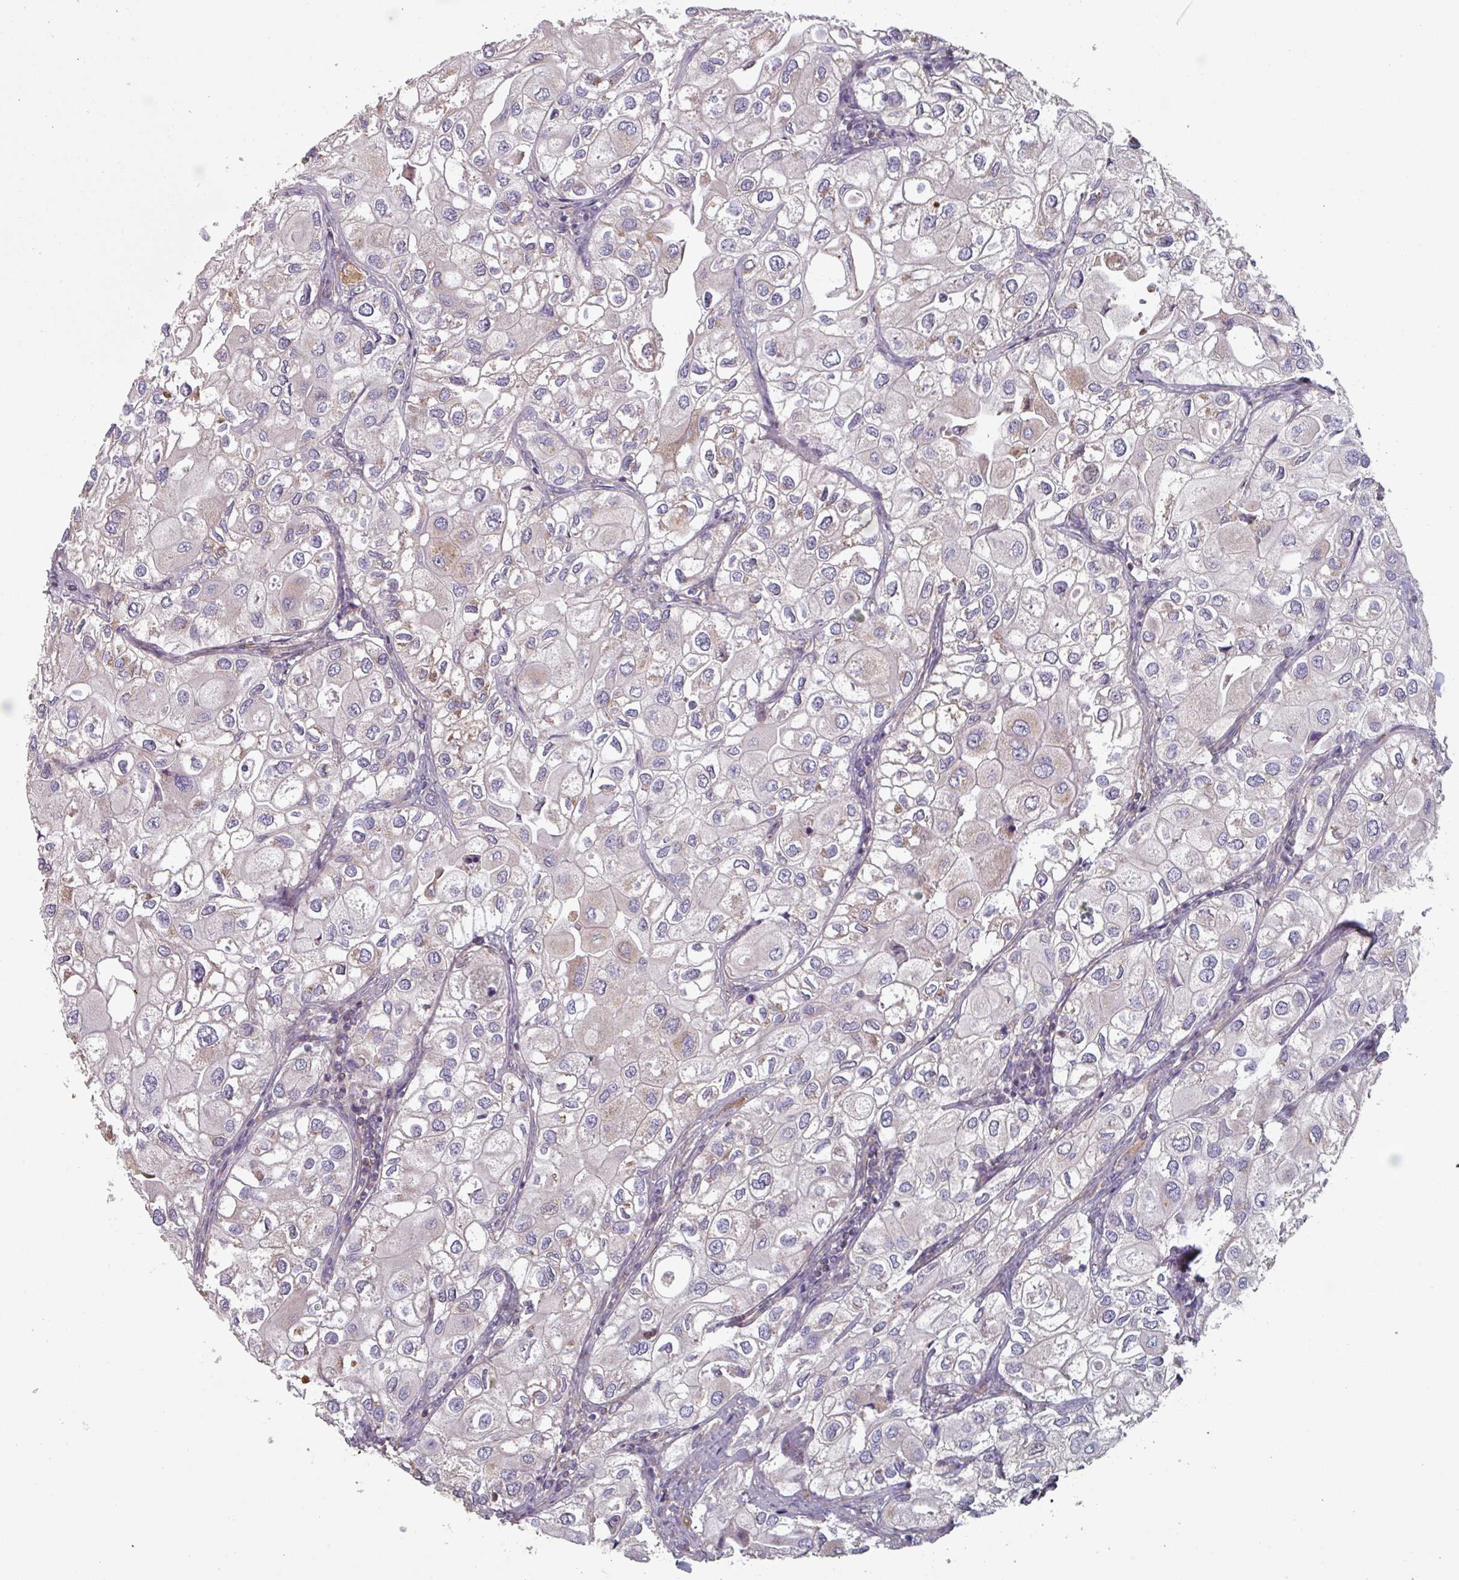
{"staining": {"intensity": "negative", "quantity": "none", "location": "none"}, "tissue": "urothelial cancer", "cell_type": "Tumor cells", "image_type": "cancer", "snomed": [{"axis": "morphology", "description": "Urothelial carcinoma, High grade"}, {"axis": "topography", "description": "Urinary bladder"}], "caption": "Immunohistochemical staining of human urothelial cancer demonstrates no significant expression in tumor cells.", "gene": "GSTA4", "patient": {"sex": "male", "age": 64}}